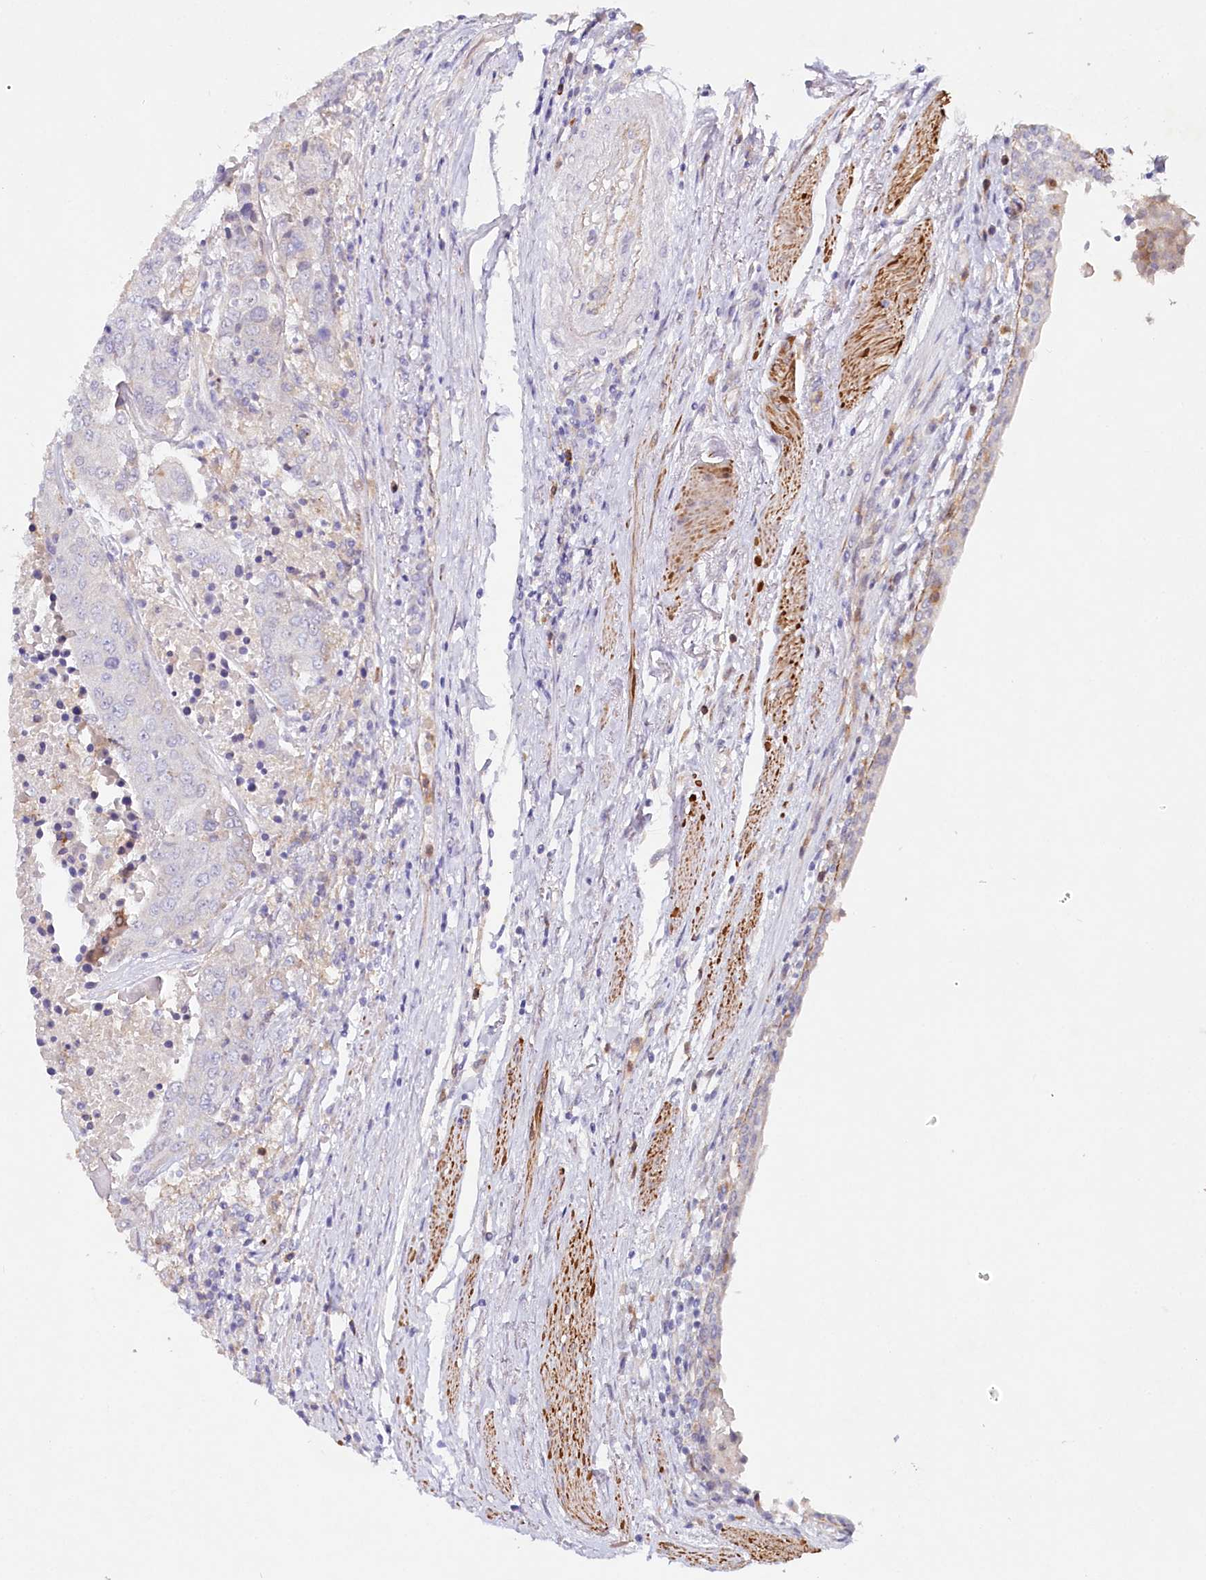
{"staining": {"intensity": "negative", "quantity": "none", "location": "none"}, "tissue": "urothelial cancer", "cell_type": "Tumor cells", "image_type": "cancer", "snomed": [{"axis": "morphology", "description": "Urothelial carcinoma, High grade"}, {"axis": "topography", "description": "Urinary bladder"}], "caption": "High power microscopy histopathology image of an immunohistochemistry histopathology image of urothelial carcinoma (high-grade), revealing no significant staining in tumor cells.", "gene": "ALDH3B1", "patient": {"sex": "female", "age": 85}}